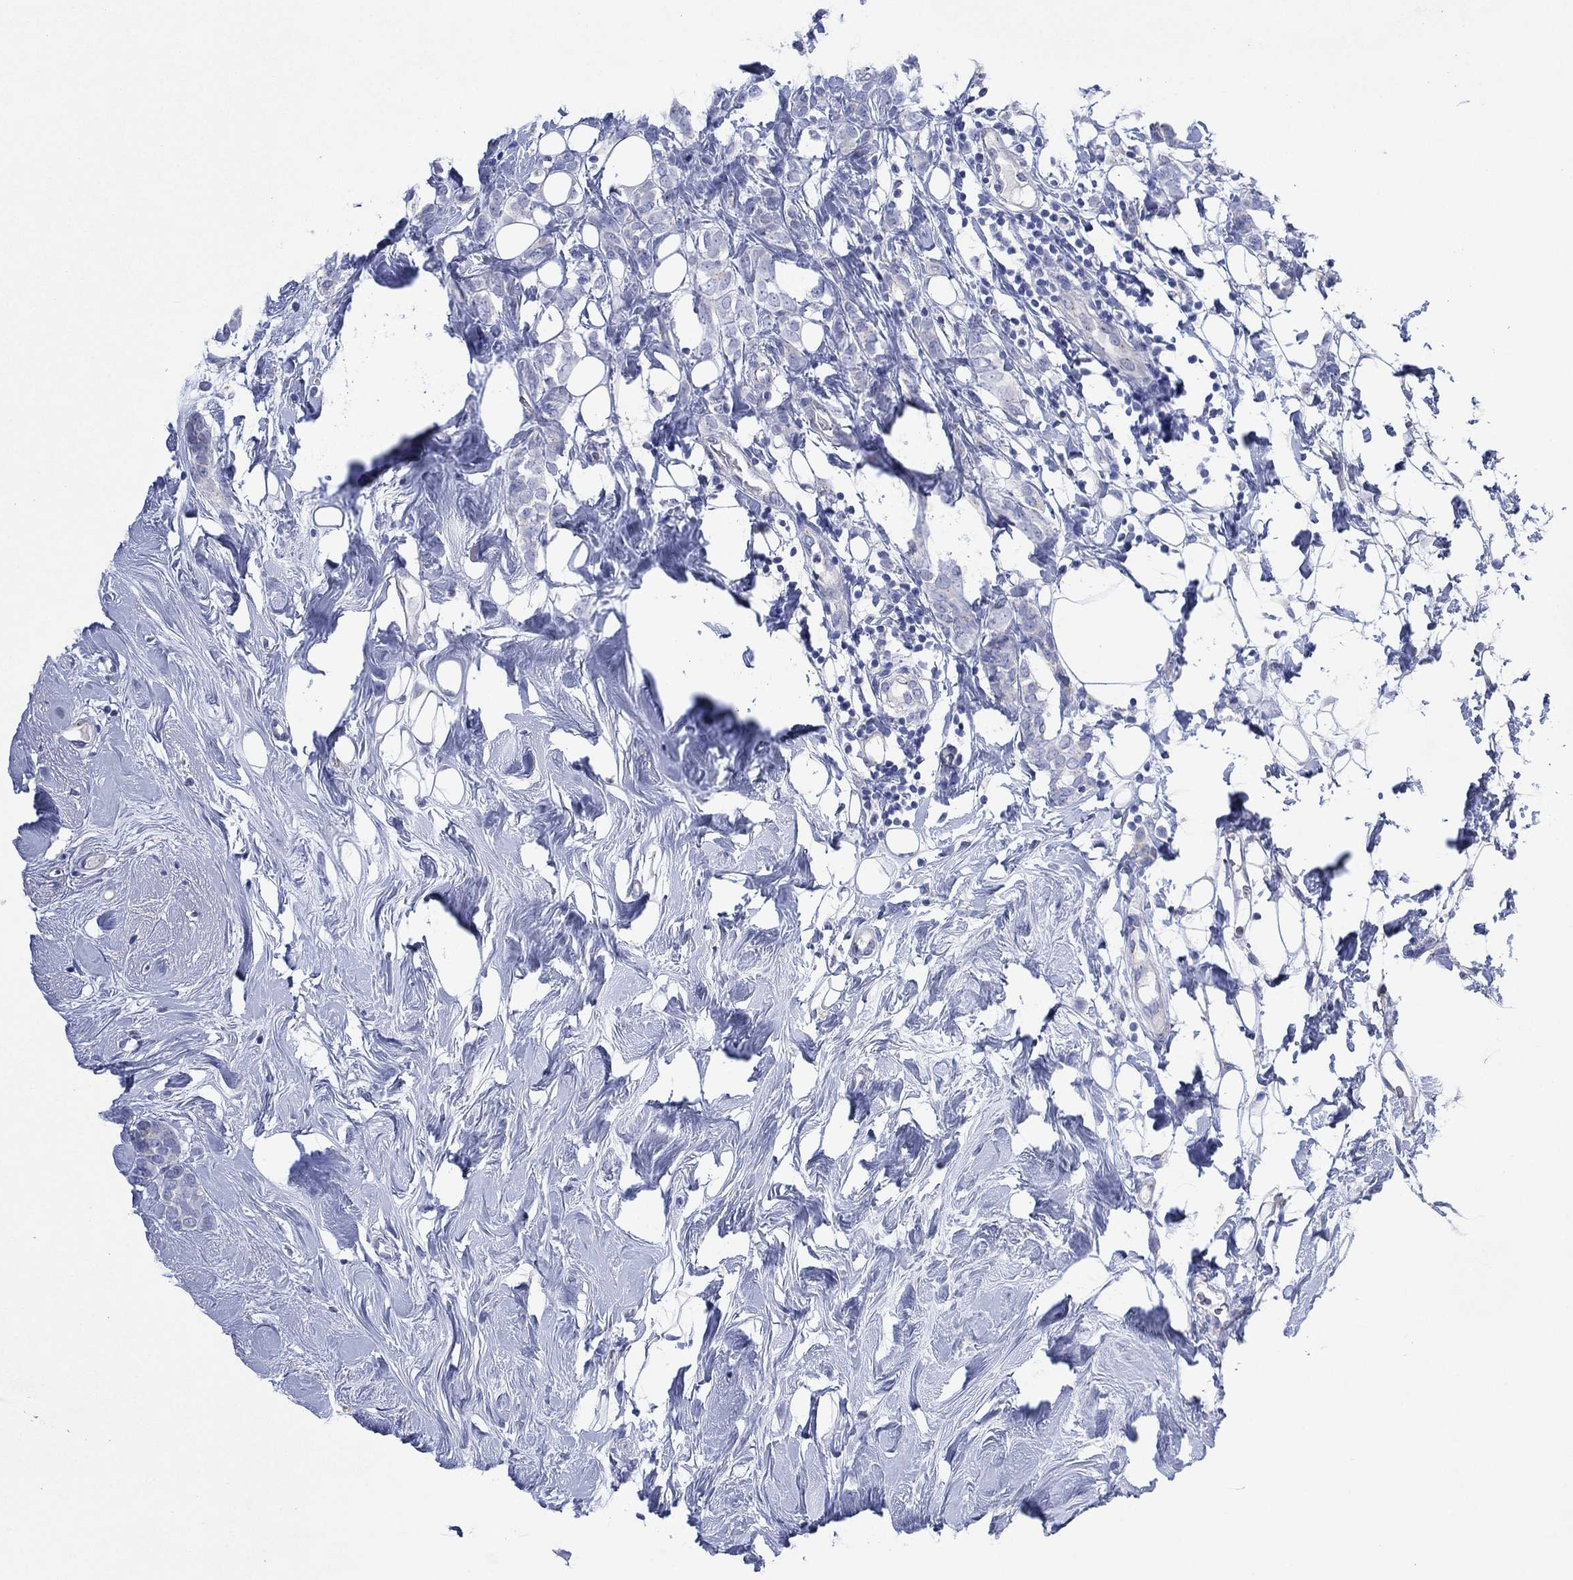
{"staining": {"intensity": "negative", "quantity": "none", "location": "none"}, "tissue": "breast cancer", "cell_type": "Tumor cells", "image_type": "cancer", "snomed": [{"axis": "morphology", "description": "Lobular carcinoma"}, {"axis": "topography", "description": "Breast"}], "caption": "Immunohistochemistry (IHC) micrograph of breast cancer (lobular carcinoma) stained for a protein (brown), which exhibits no expression in tumor cells.", "gene": "CHRNA3", "patient": {"sex": "female", "age": 49}}